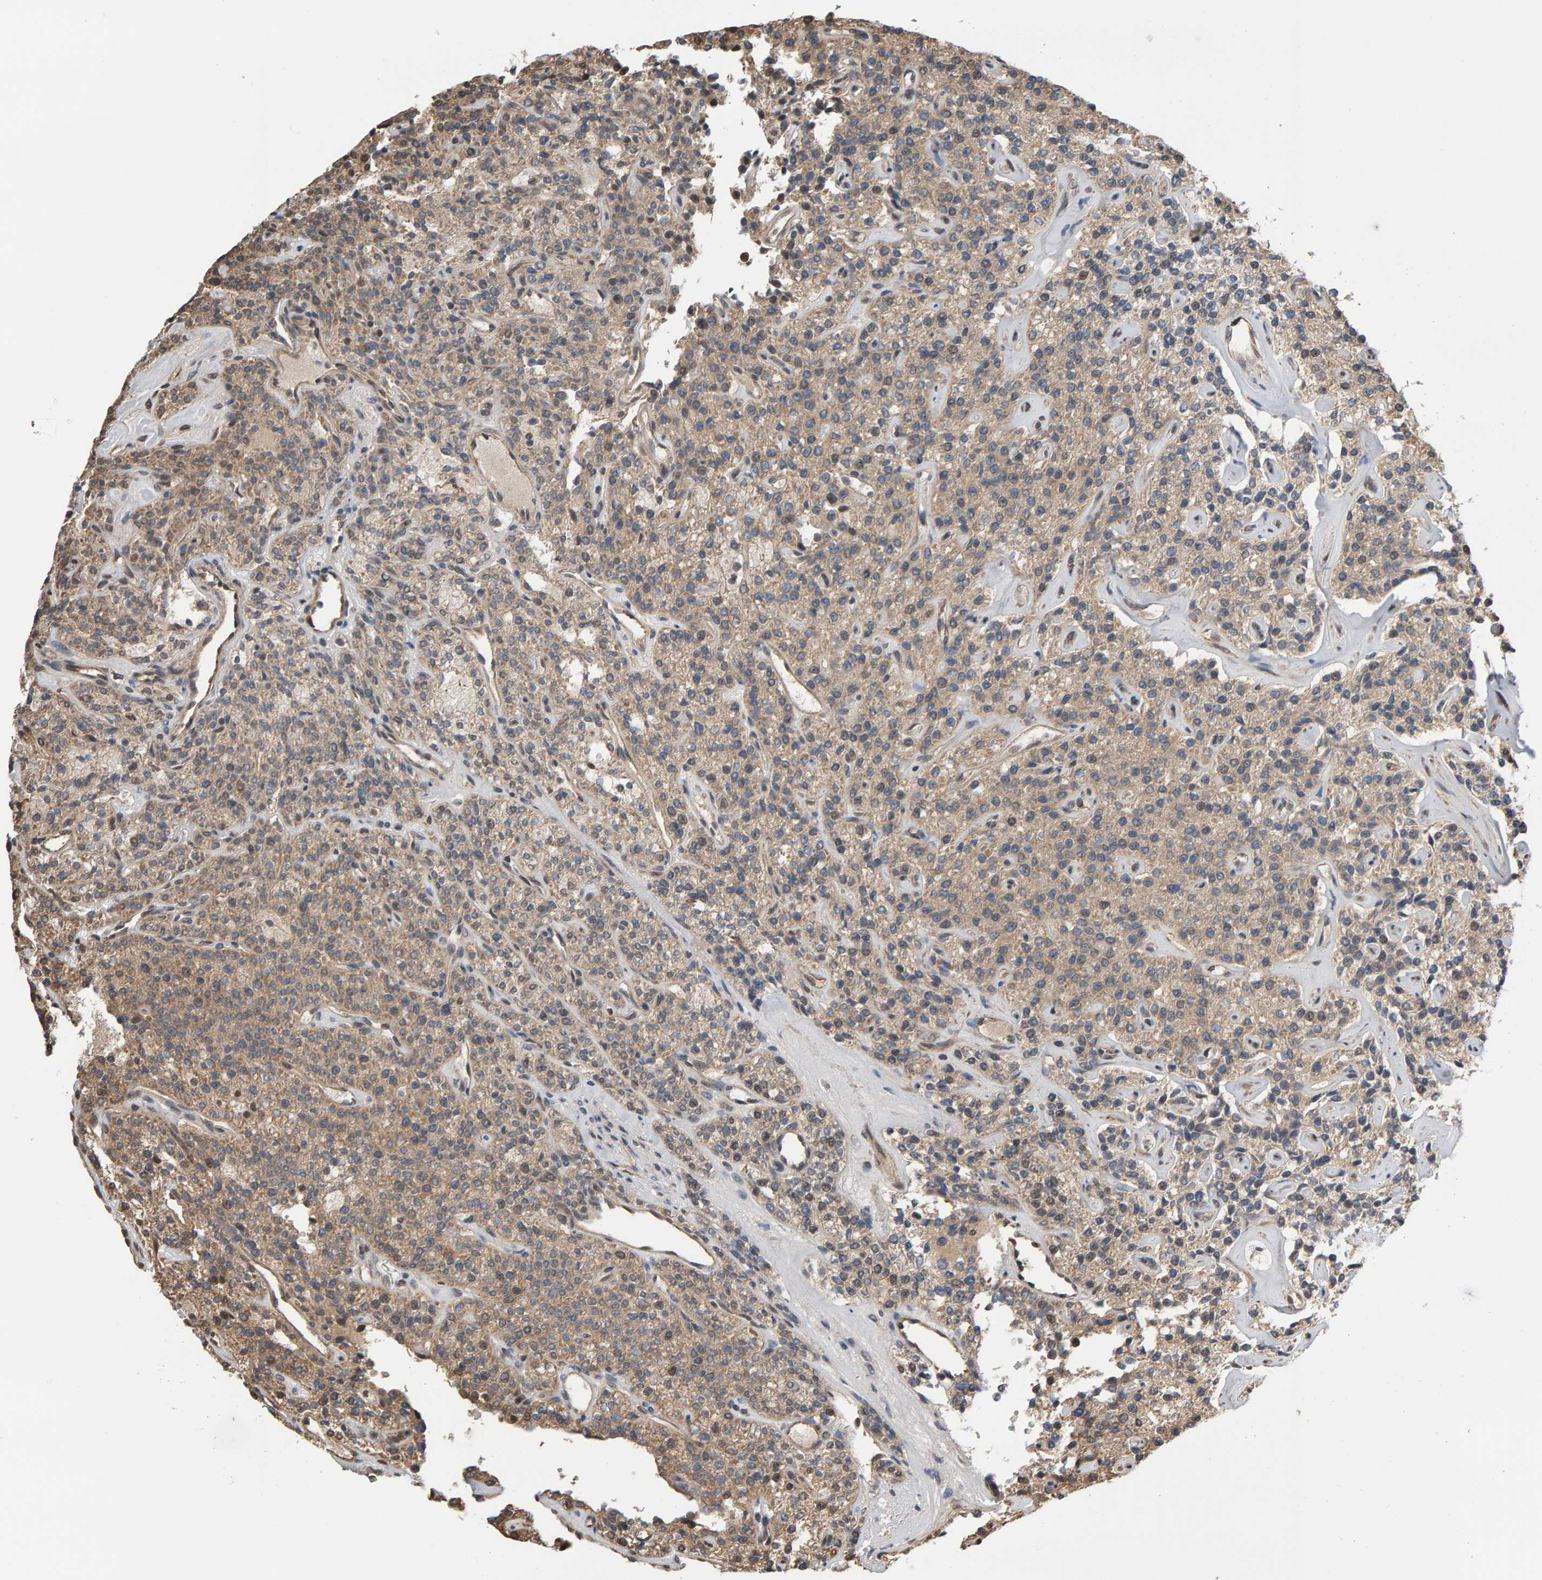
{"staining": {"intensity": "weak", "quantity": ">75%", "location": "cytoplasmic/membranous"}, "tissue": "parathyroid gland", "cell_type": "Glandular cells", "image_type": "normal", "snomed": [{"axis": "morphology", "description": "Normal tissue, NOS"}, {"axis": "topography", "description": "Parathyroid gland"}], "caption": "A histopathology image of parathyroid gland stained for a protein displays weak cytoplasmic/membranous brown staining in glandular cells. (Stains: DAB in brown, nuclei in blue, Microscopy: brightfield microscopy at high magnification).", "gene": "COASY", "patient": {"sex": "male", "age": 46}}